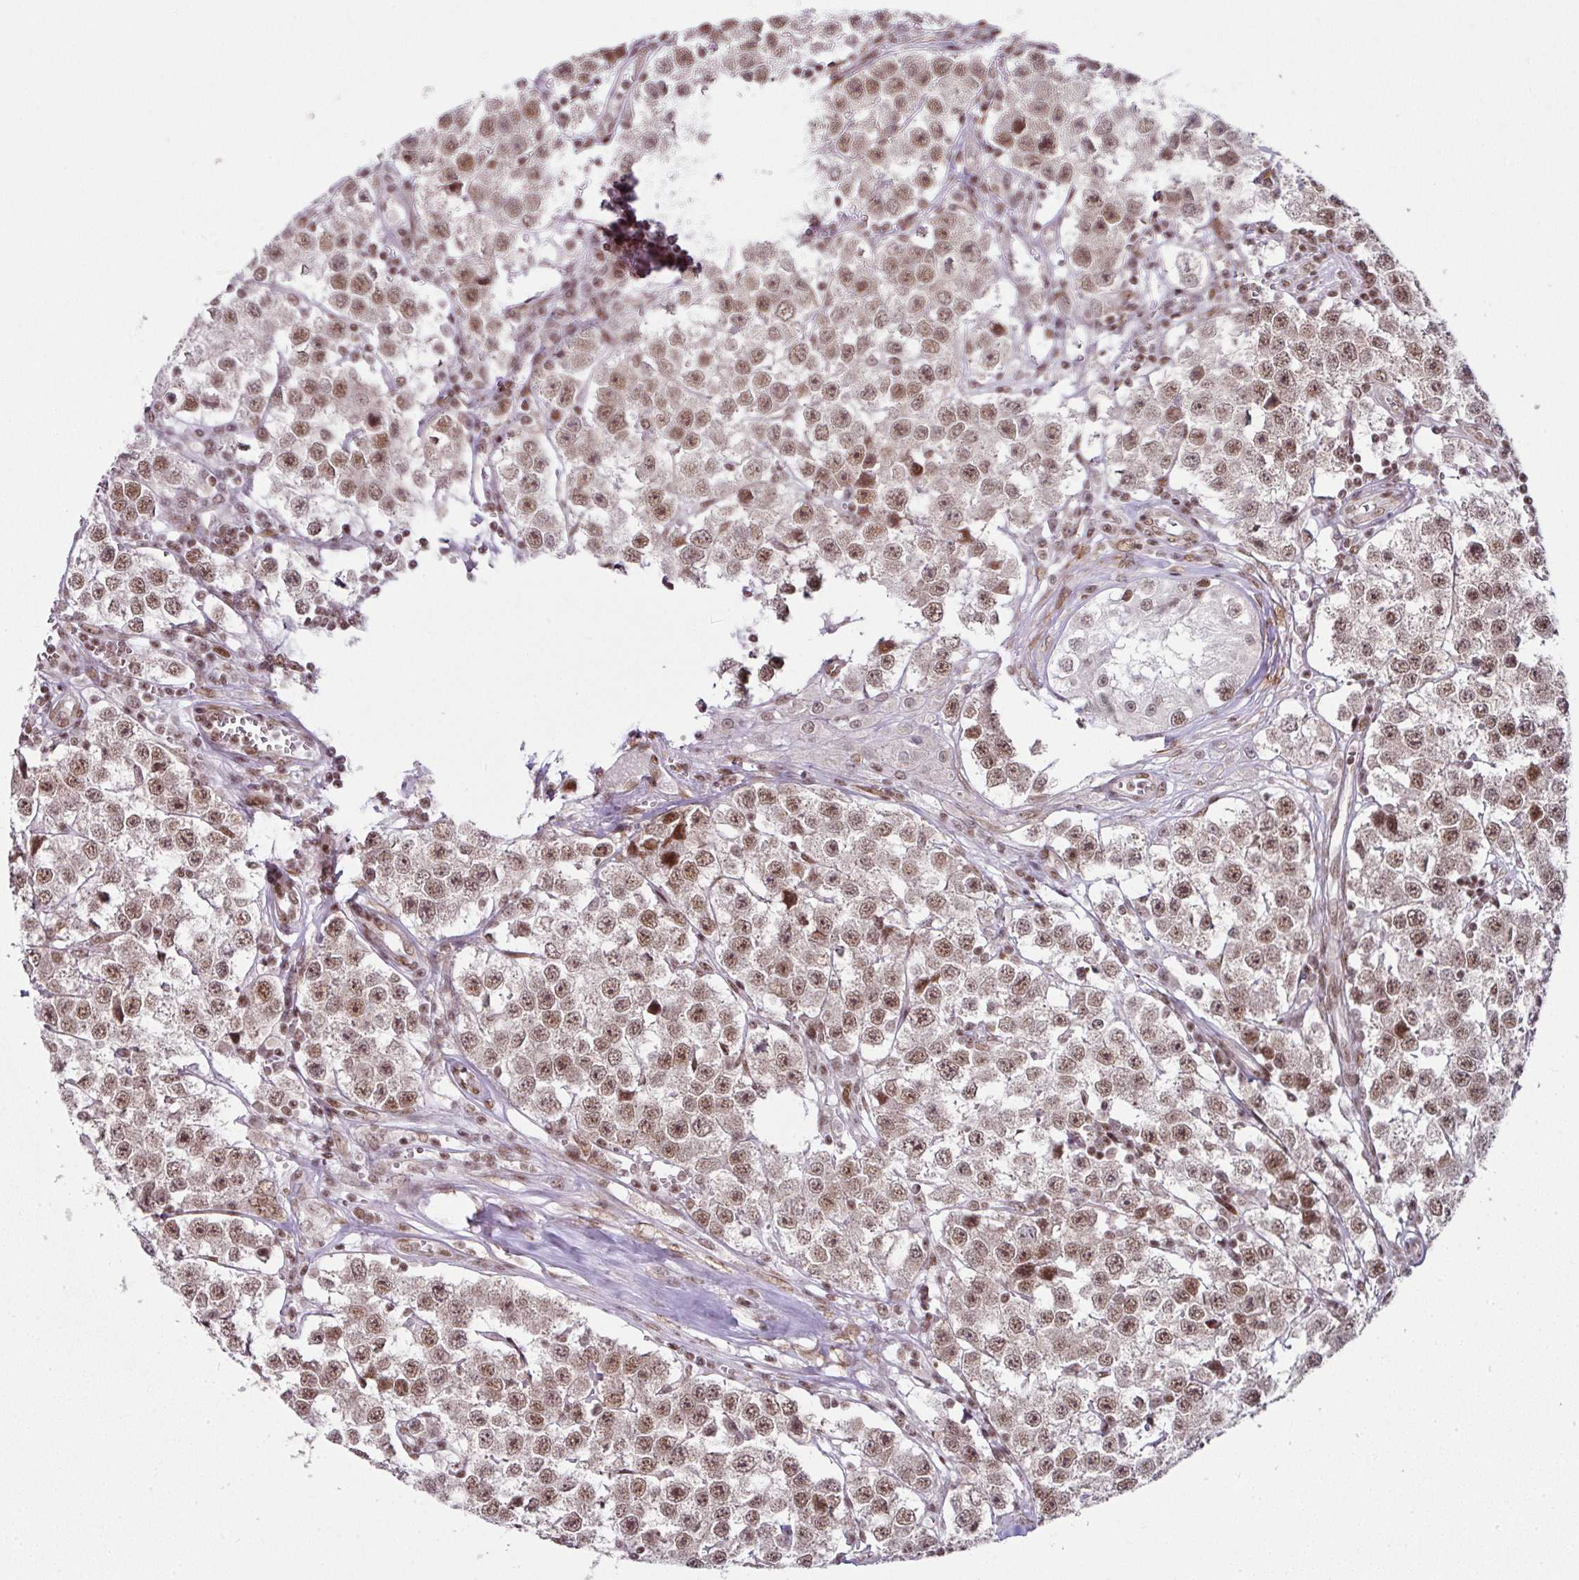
{"staining": {"intensity": "moderate", "quantity": ">75%", "location": "nuclear"}, "tissue": "testis cancer", "cell_type": "Tumor cells", "image_type": "cancer", "snomed": [{"axis": "morphology", "description": "Seminoma, NOS"}, {"axis": "topography", "description": "Testis"}], "caption": "This photomicrograph exhibits testis seminoma stained with immunohistochemistry to label a protein in brown. The nuclear of tumor cells show moderate positivity for the protein. Nuclei are counter-stained blue.", "gene": "NFYA", "patient": {"sex": "male", "age": 34}}